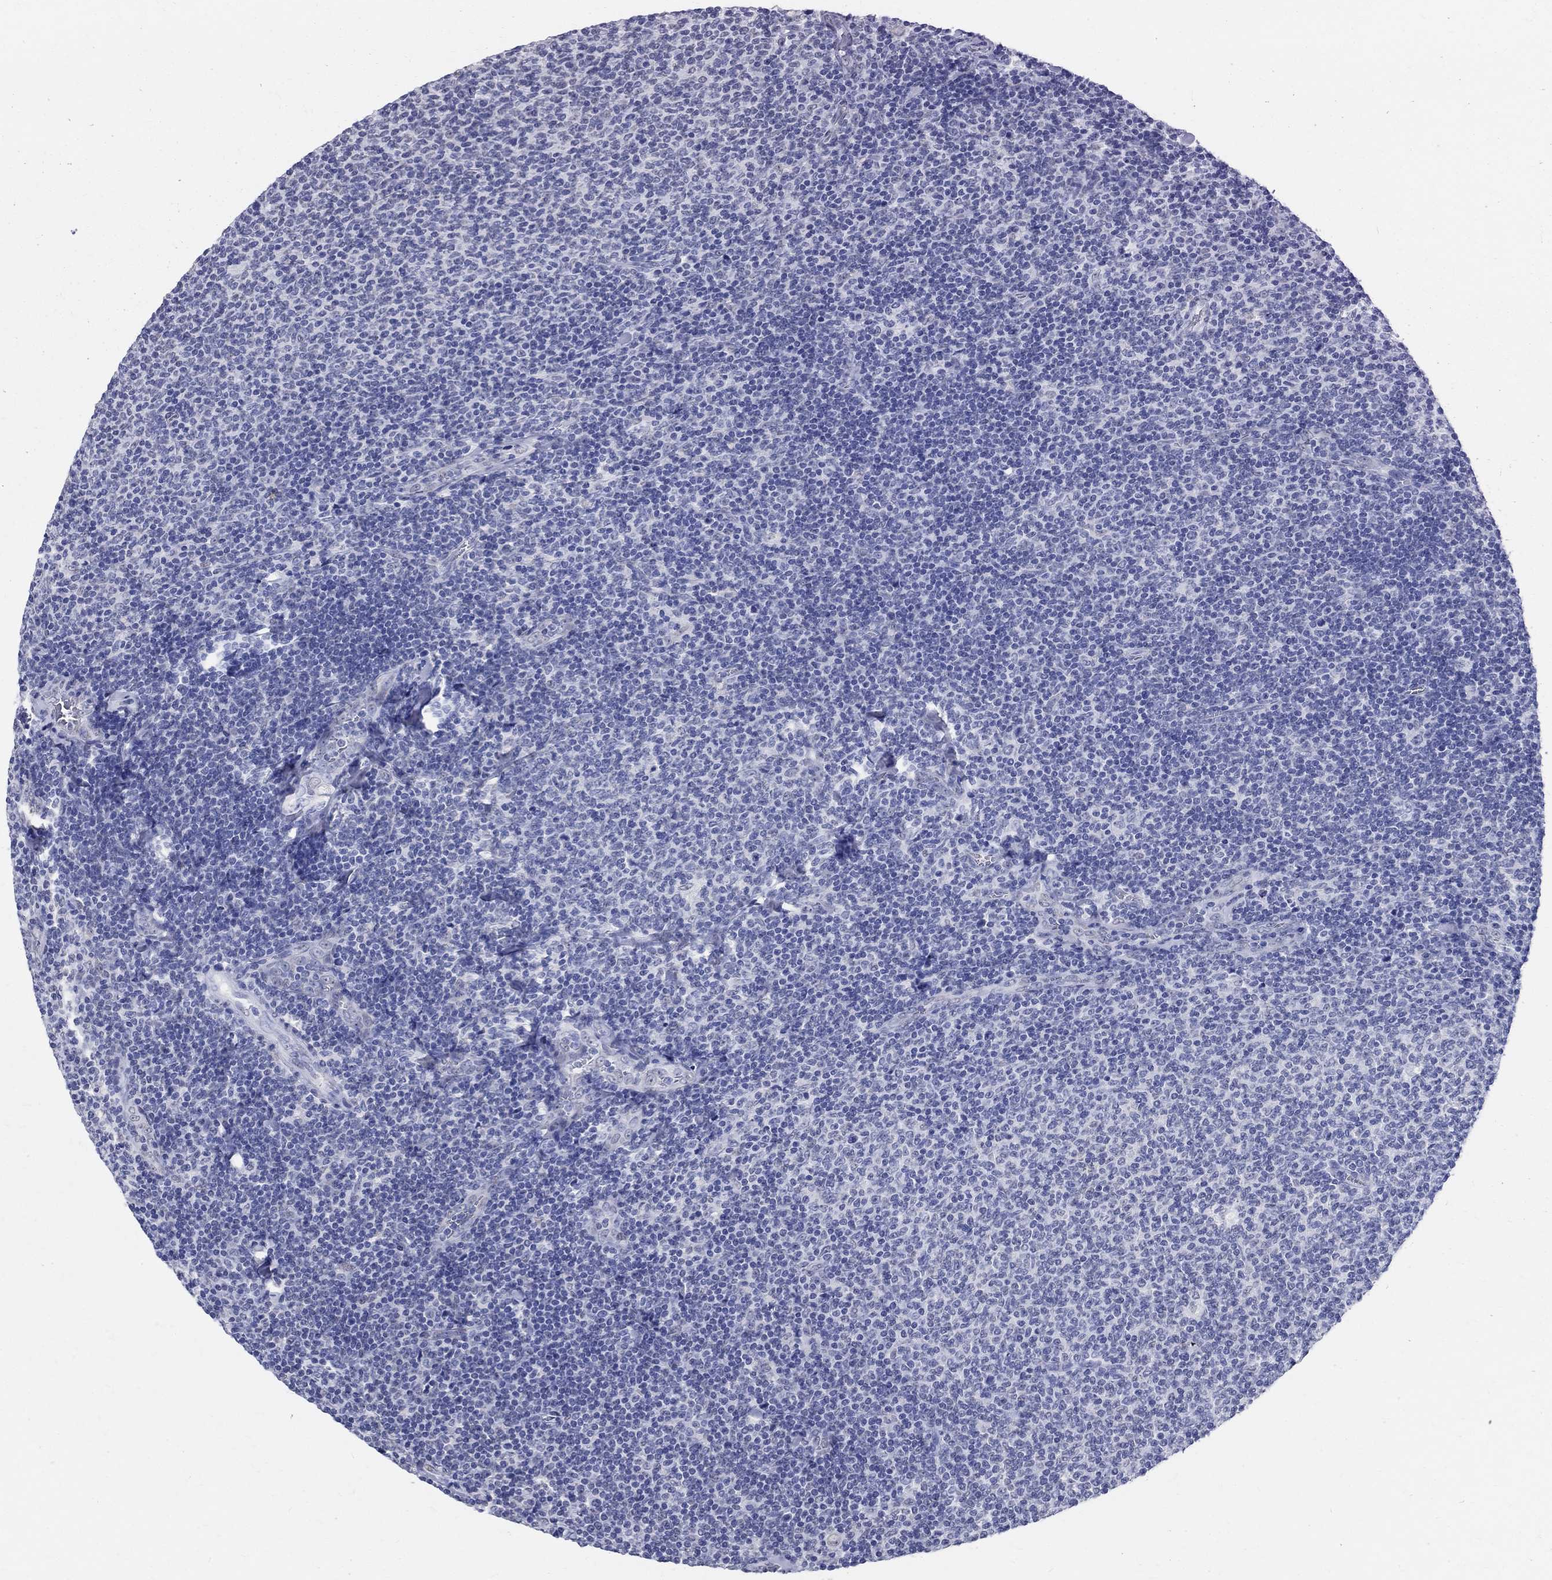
{"staining": {"intensity": "negative", "quantity": "none", "location": "none"}, "tissue": "lymphoma", "cell_type": "Tumor cells", "image_type": "cancer", "snomed": [{"axis": "morphology", "description": "Malignant lymphoma, non-Hodgkin's type, Low grade"}, {"axis": "topography", "description": "Lymph node"}], "caption": "Tumor cells are negative for protein expression in human low-grade malignant lymphoma, non-Hodgkin's type.", "gene": "TSPAN16", "patient": {"sex": "male", "age": 52}}